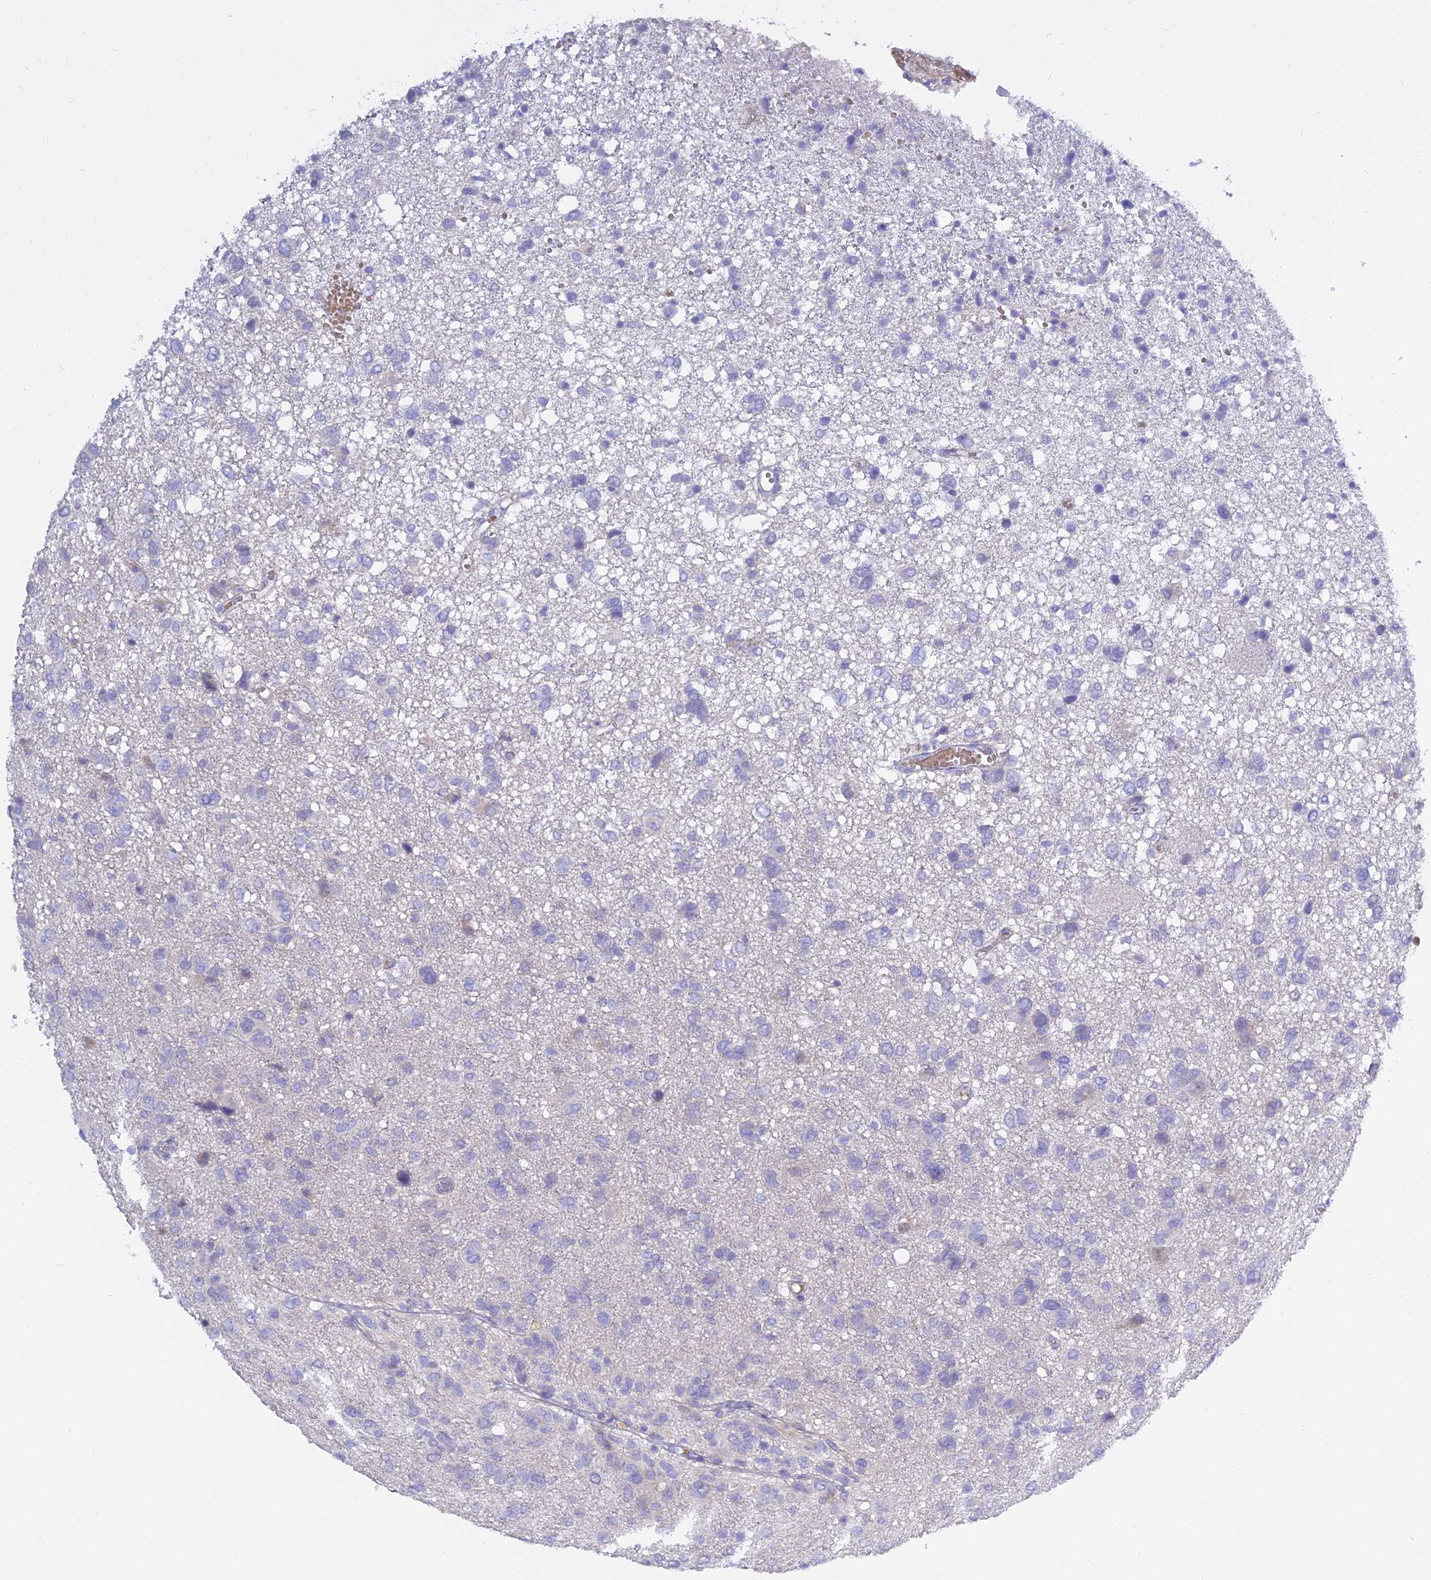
{"staining": {"intensity": "negative", "quantity": "none", "location": "none"}, "tissue": "glioma", "cell_type": "Tumor cells", "image_type": "cancer", "snomed": [{"axis": "morphology", "description": "Glioma, malignant, High grade"}, {"axis": "topography", "description": "Brain"}], "caption": "Immunohistochemistry (IHC) photomicrograph of human glioma stained for a protein (brown), which displays no positivity in tumor cells. The staining is performed using DAB brown chromogen with nuclei counter-stained in using hematoxylin.", "gene": "MBD3L1", "patient": {"sex": "female", "age": 59}}